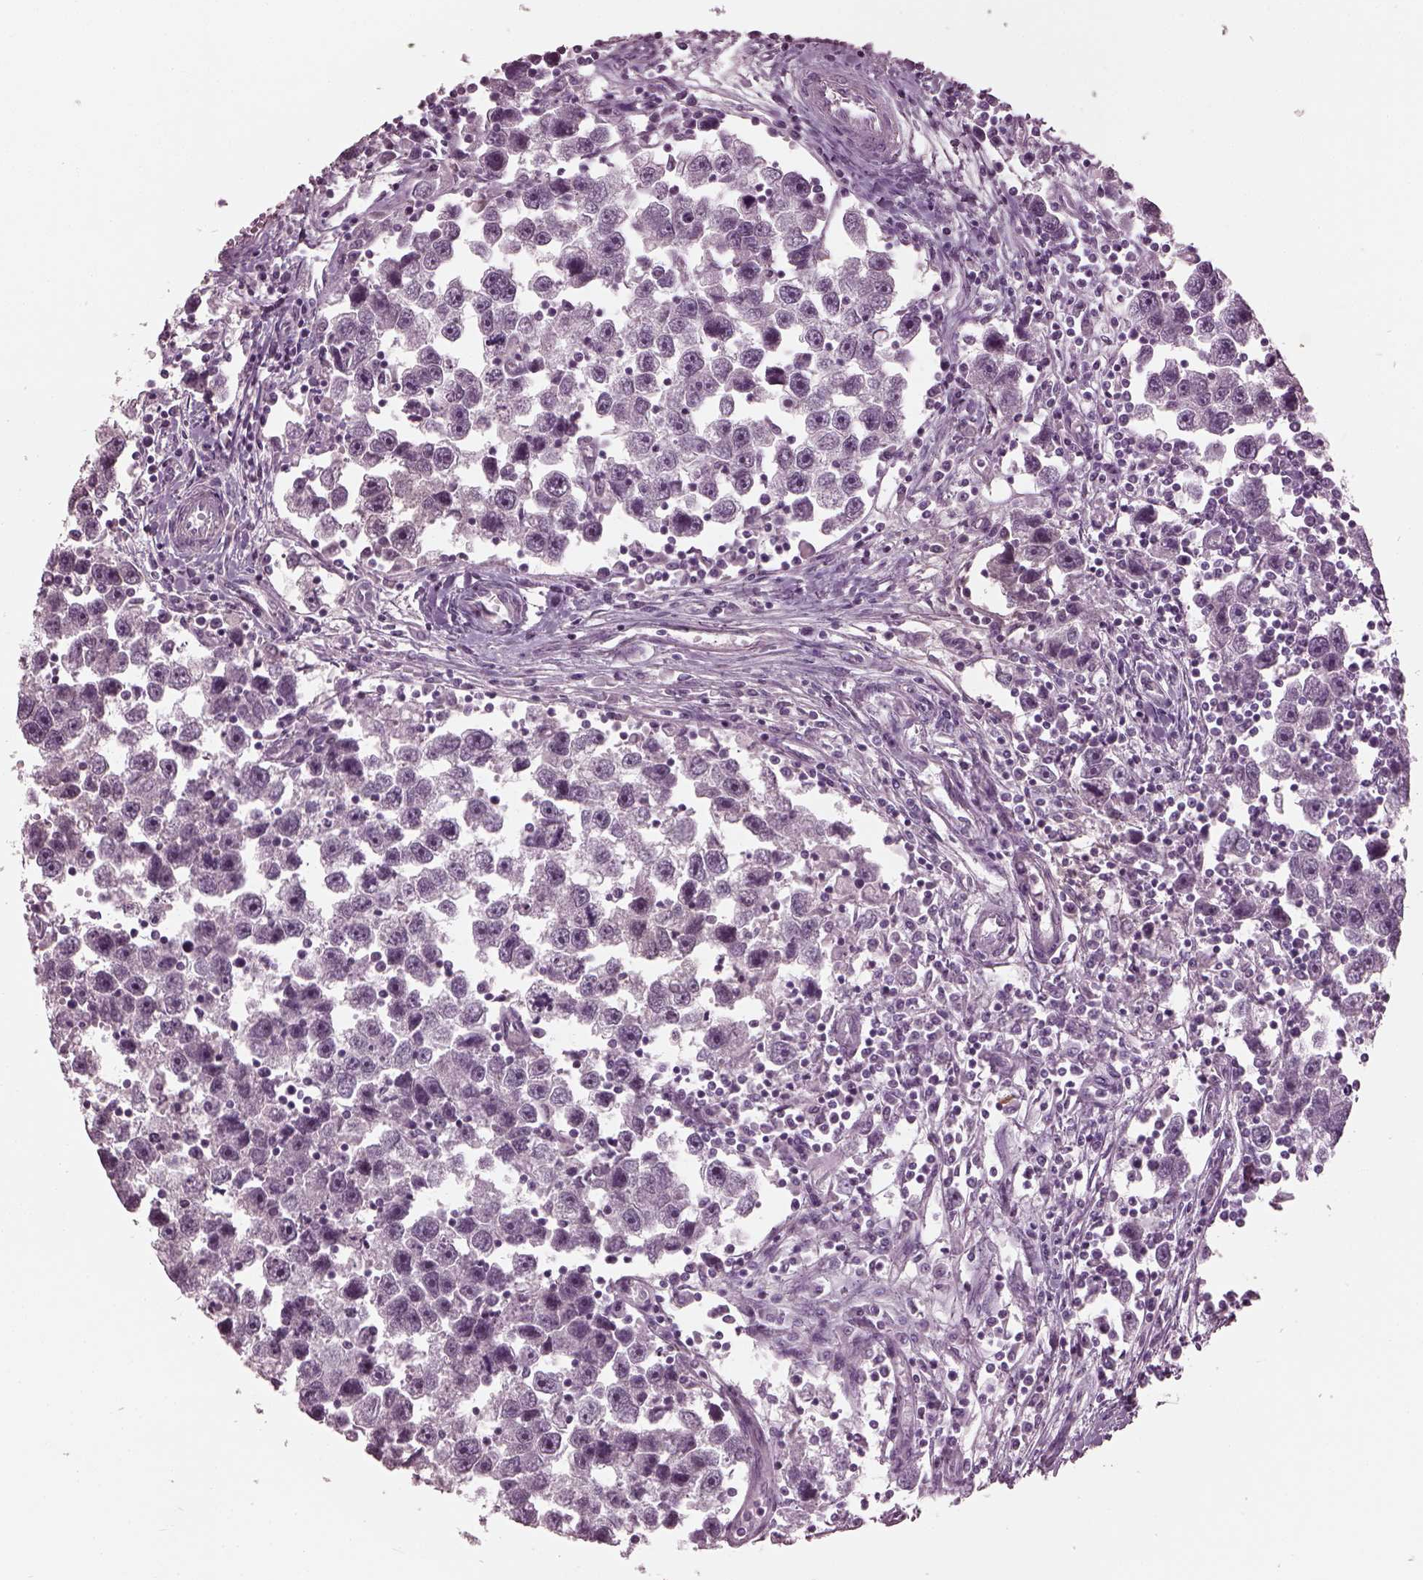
{"staining": {"intensity": "negative", "quantity": "none", "location": "none"}, "tissue": "testis cancer", "cell_type": "Tumor cells", "image_type": "cancer", "snomed": [{"axis": "morphology", "description": "Seminoma, NOS"}, {"axis": "topography", "description": "Testis"}], "caption": "This micrograph is of testis seminoma stained with immunohistochemistry (IHC) to label a protein in brown with the nuclei are counter-stained blue. There is no expression in tumor cells. (DAB (3,3'-diaminobenzidine) immunohistochemistry, high magnification).", "gene": "SLC6A17", "patient": {"sex": "male", "age": 30}}